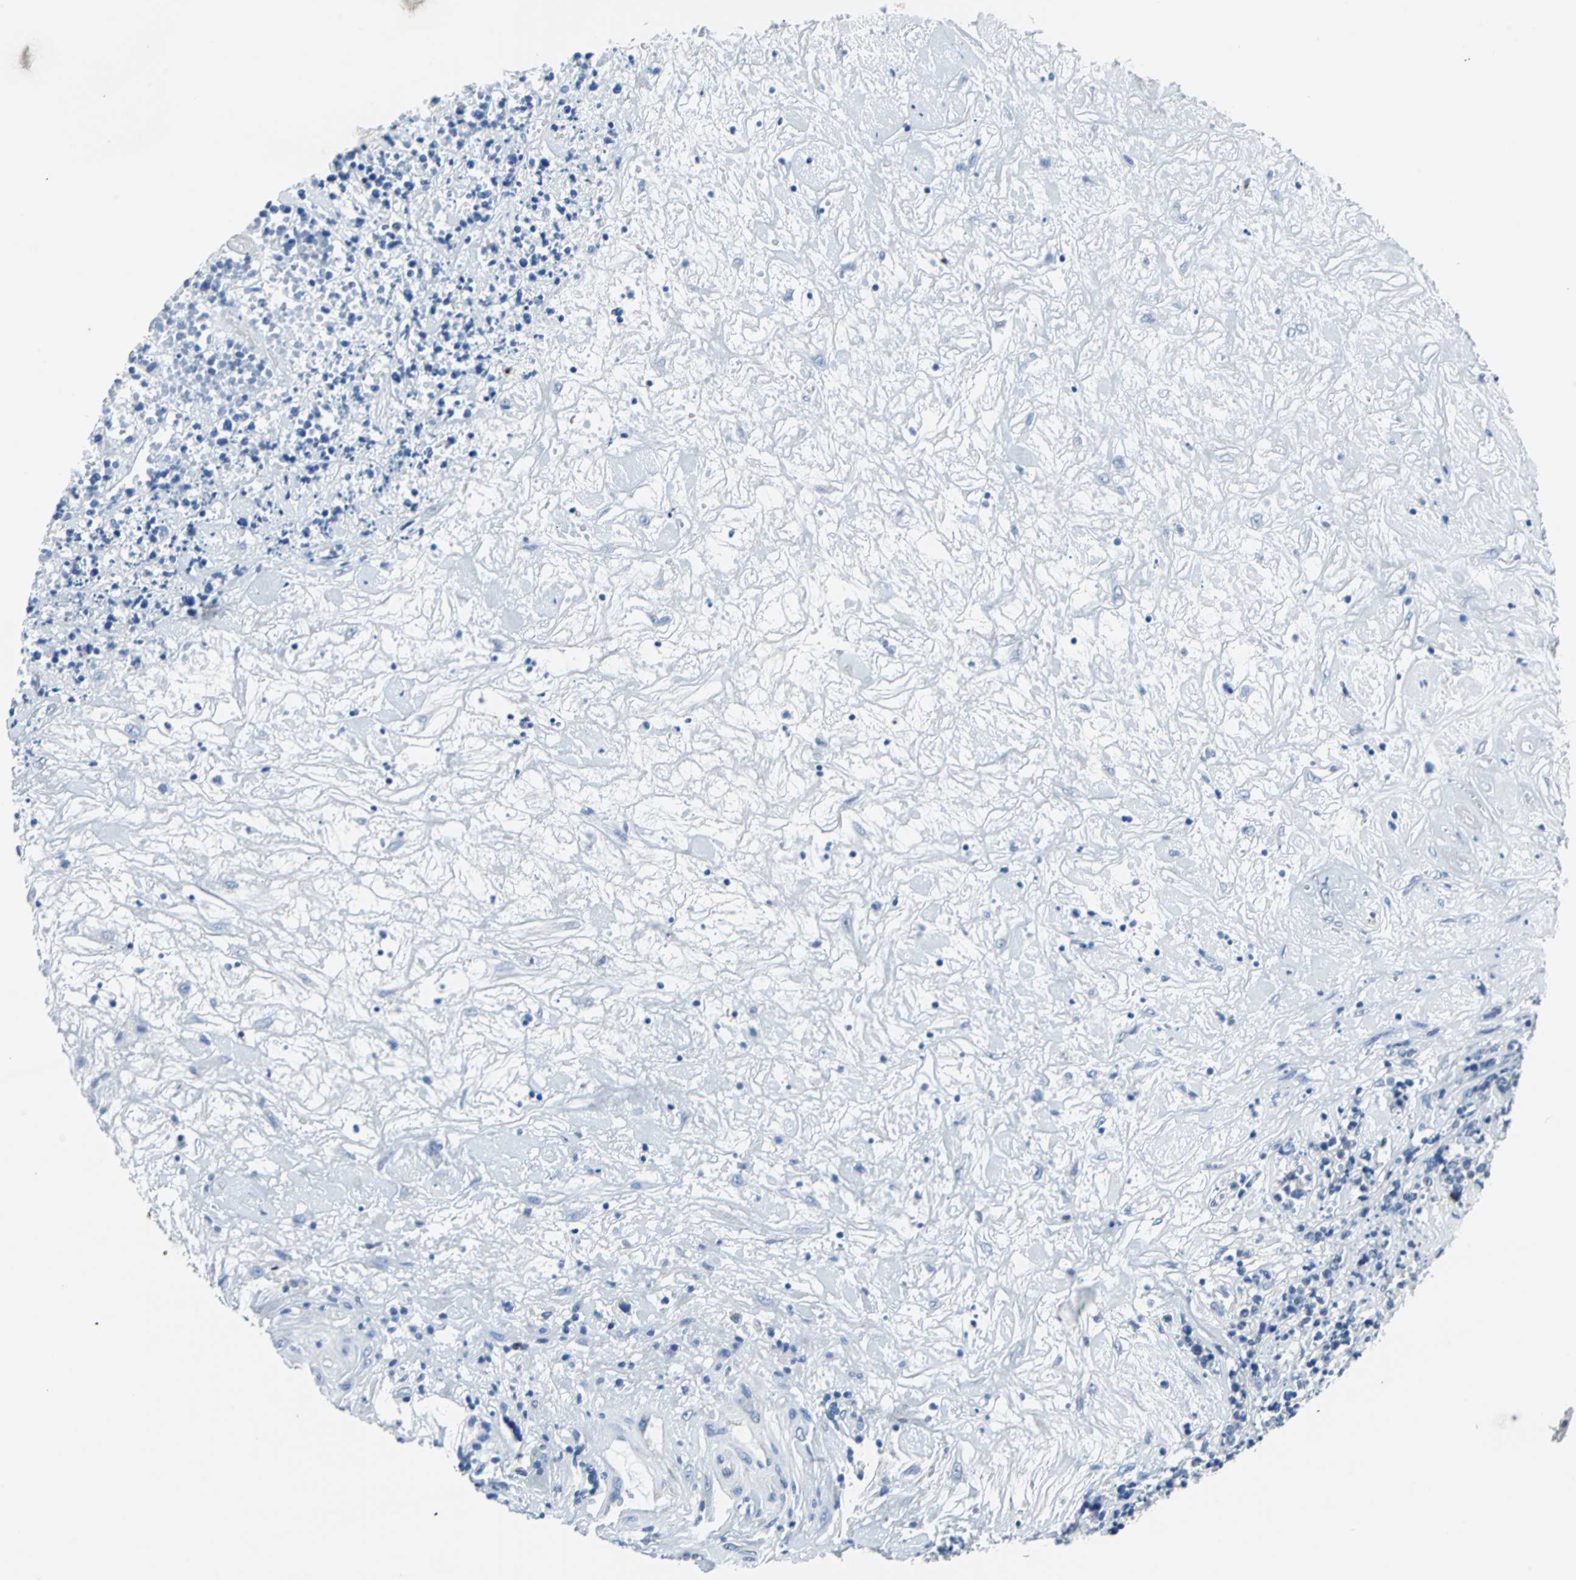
{"staining": {"intensity": "negative", "quantity": "none", "location": "none"}, "tissue": "lymphoma", "cell_type": "Tumor cells", "image_type": "cancer", "snomed": [{"axis": "morphology", "description": "Malignant lymphoma, non-Hodgkin's type, High grade"}, {"axis": "topography", "description": "Soft tissue"}], "caption": "DAB immunohistochemical staining of high-grade malignant lymphoma, non-Hodgkin's type demonstrates no significant expression in tumor cells.", "gene": "TEX264", "patient": {"sex": "male", "age": 18}}